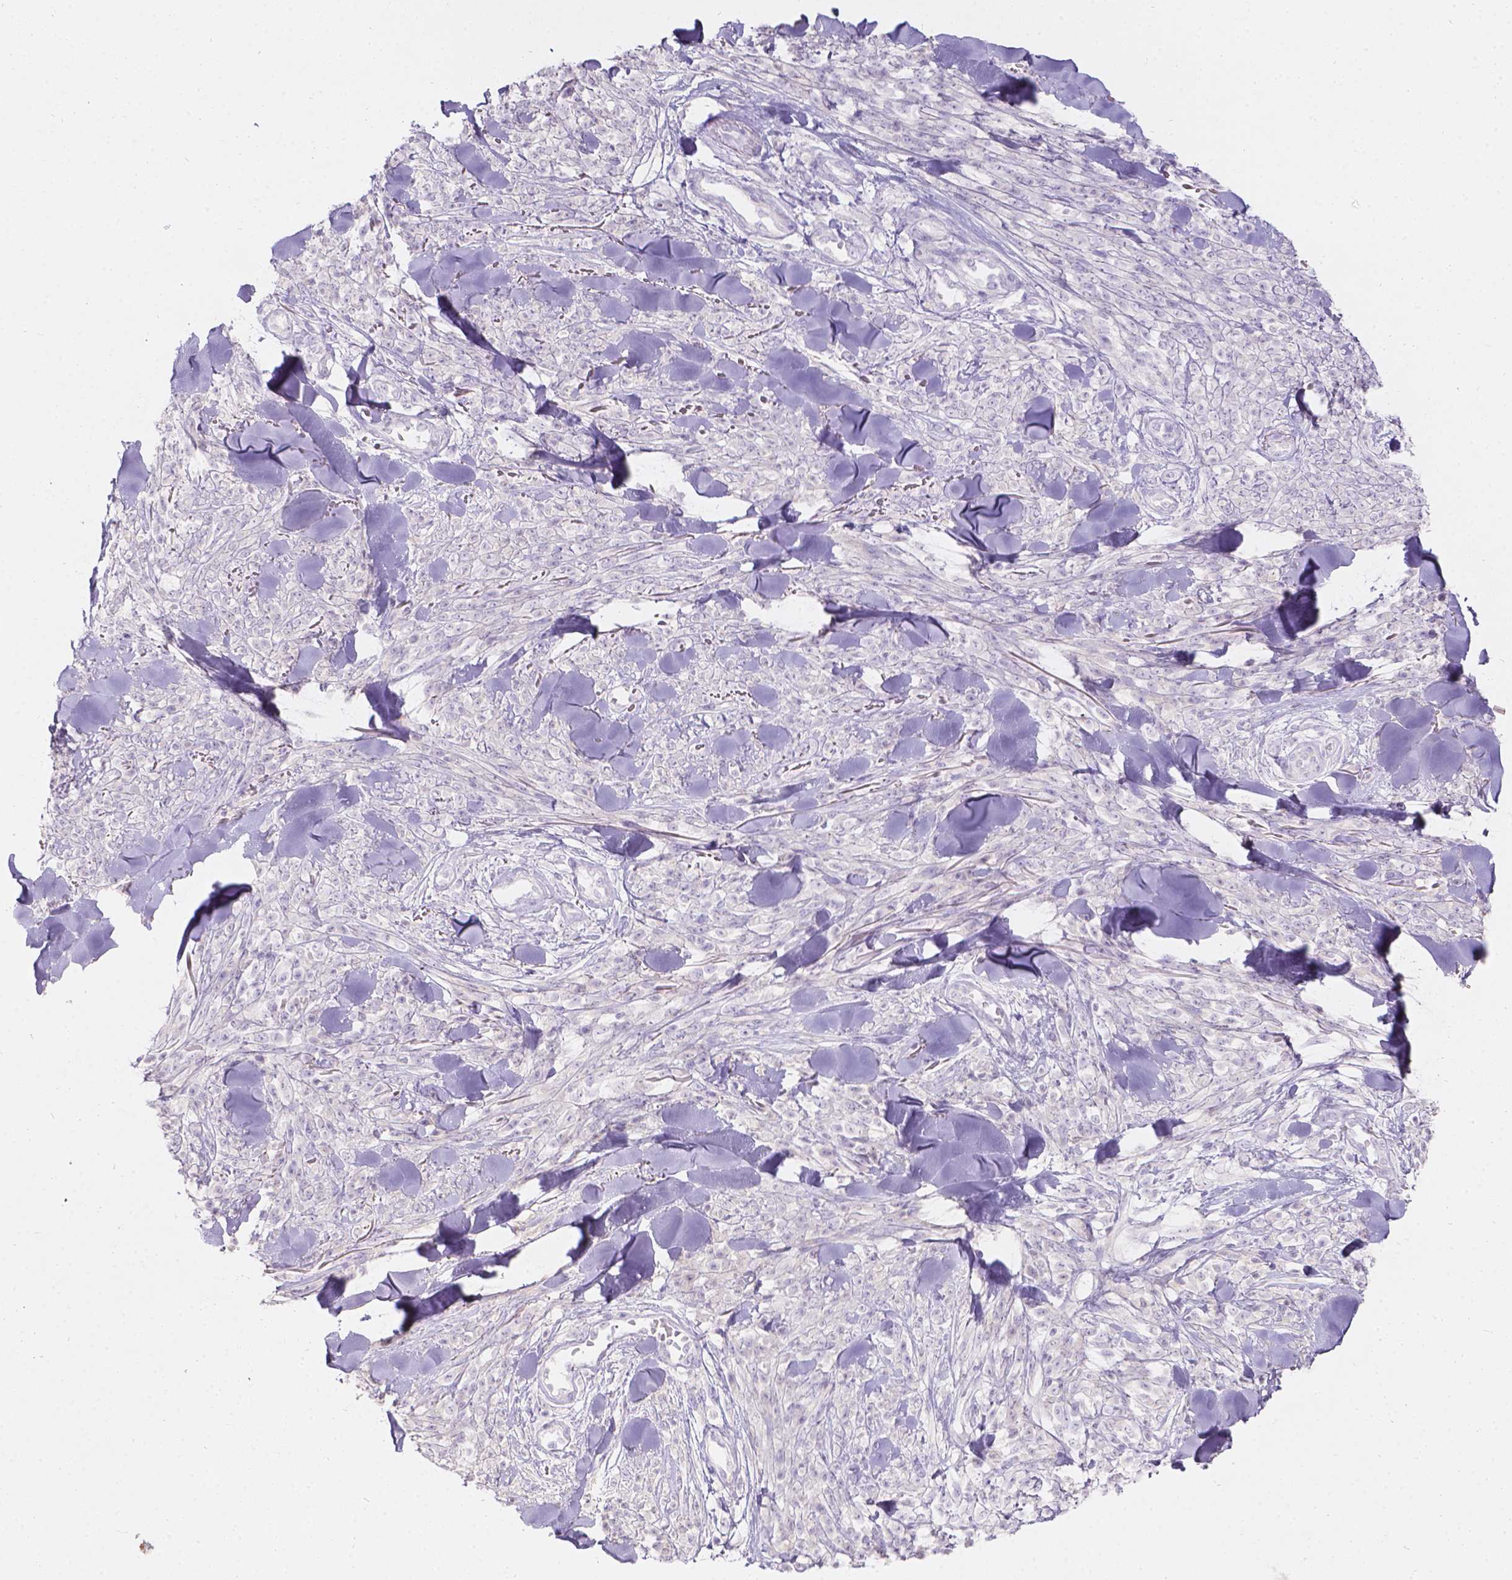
{"staining": {"intensity": "negative", "quantity": "none", "location": "none"}, "tissue": "melanoma", "cell_type": "Tumor cells", "image_type": "cancer", "snomed": [{"axis": "morphology", "description": "Malignant melanoma, NOS"}, {"axis": "topography", "description": "Skin"}, {"axis": "topography", "description": "Skin of trunk"}], "caption": "Immunohistochemical staining of human melanoma shows no significant staining in tumor cells.", "gene": "GAL3ST2", "patient": {"sex": "male", "age": 74}}